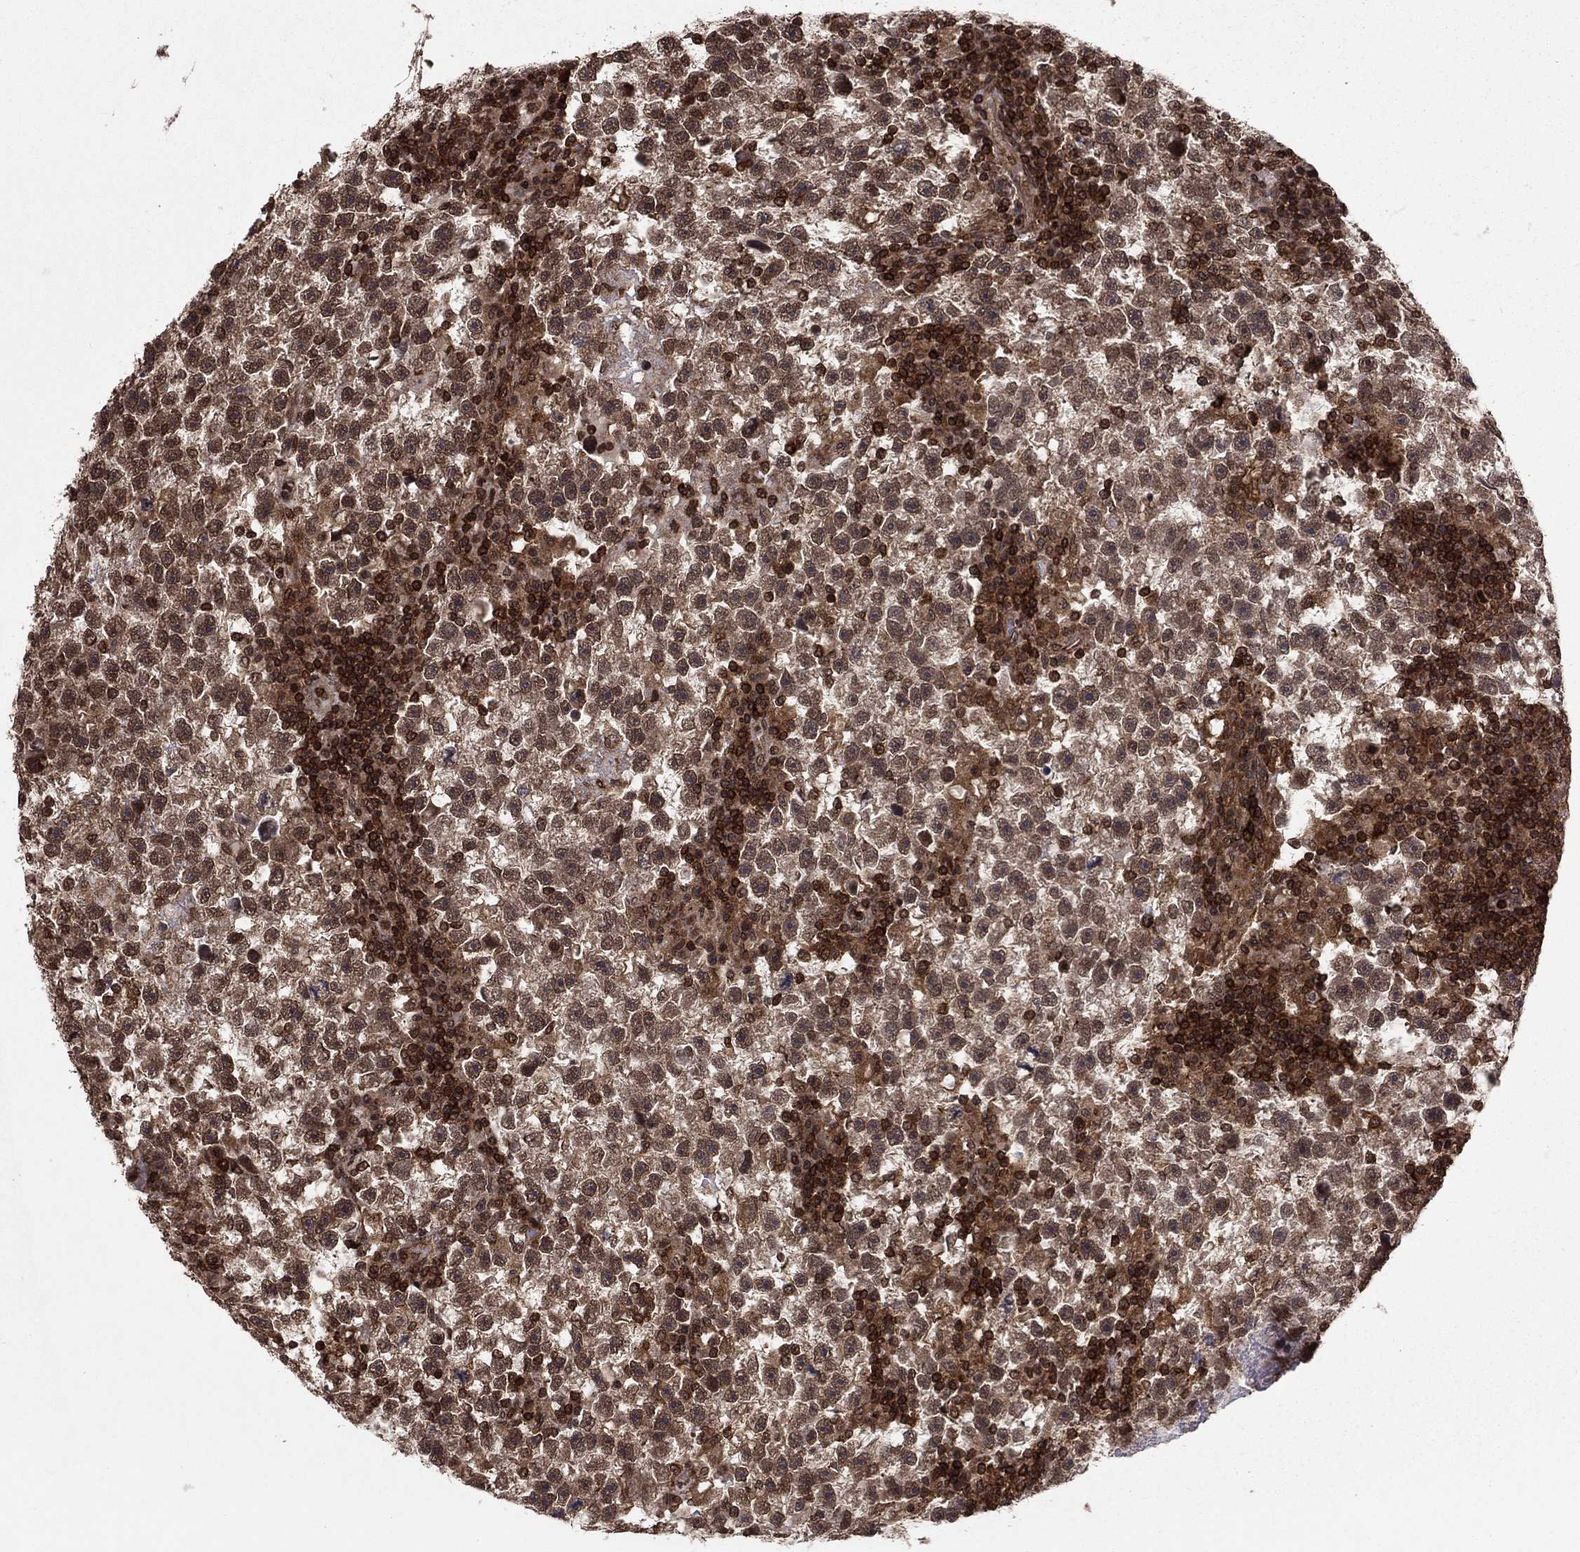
{"staining": {"intensity": "moderate", "quantity": "<25%", "location": "nuclear"}, "tissue": "testis cancer", "cell_type": "Tumor cells", "image_type": "cancer", "snomed": [{"axis": "morphology", "description": "Seminoma, NOS"}, {"axis": "topography", "description": "Testis"}], "caption": "DAB immunohistochemical staining of testis cancer (seminoma) exhibits moderate nuclear protein staining in approximately <25% of tumor cells.", "gene": "SSX2IP", "patient": {"sex": "male", "age": 47}}